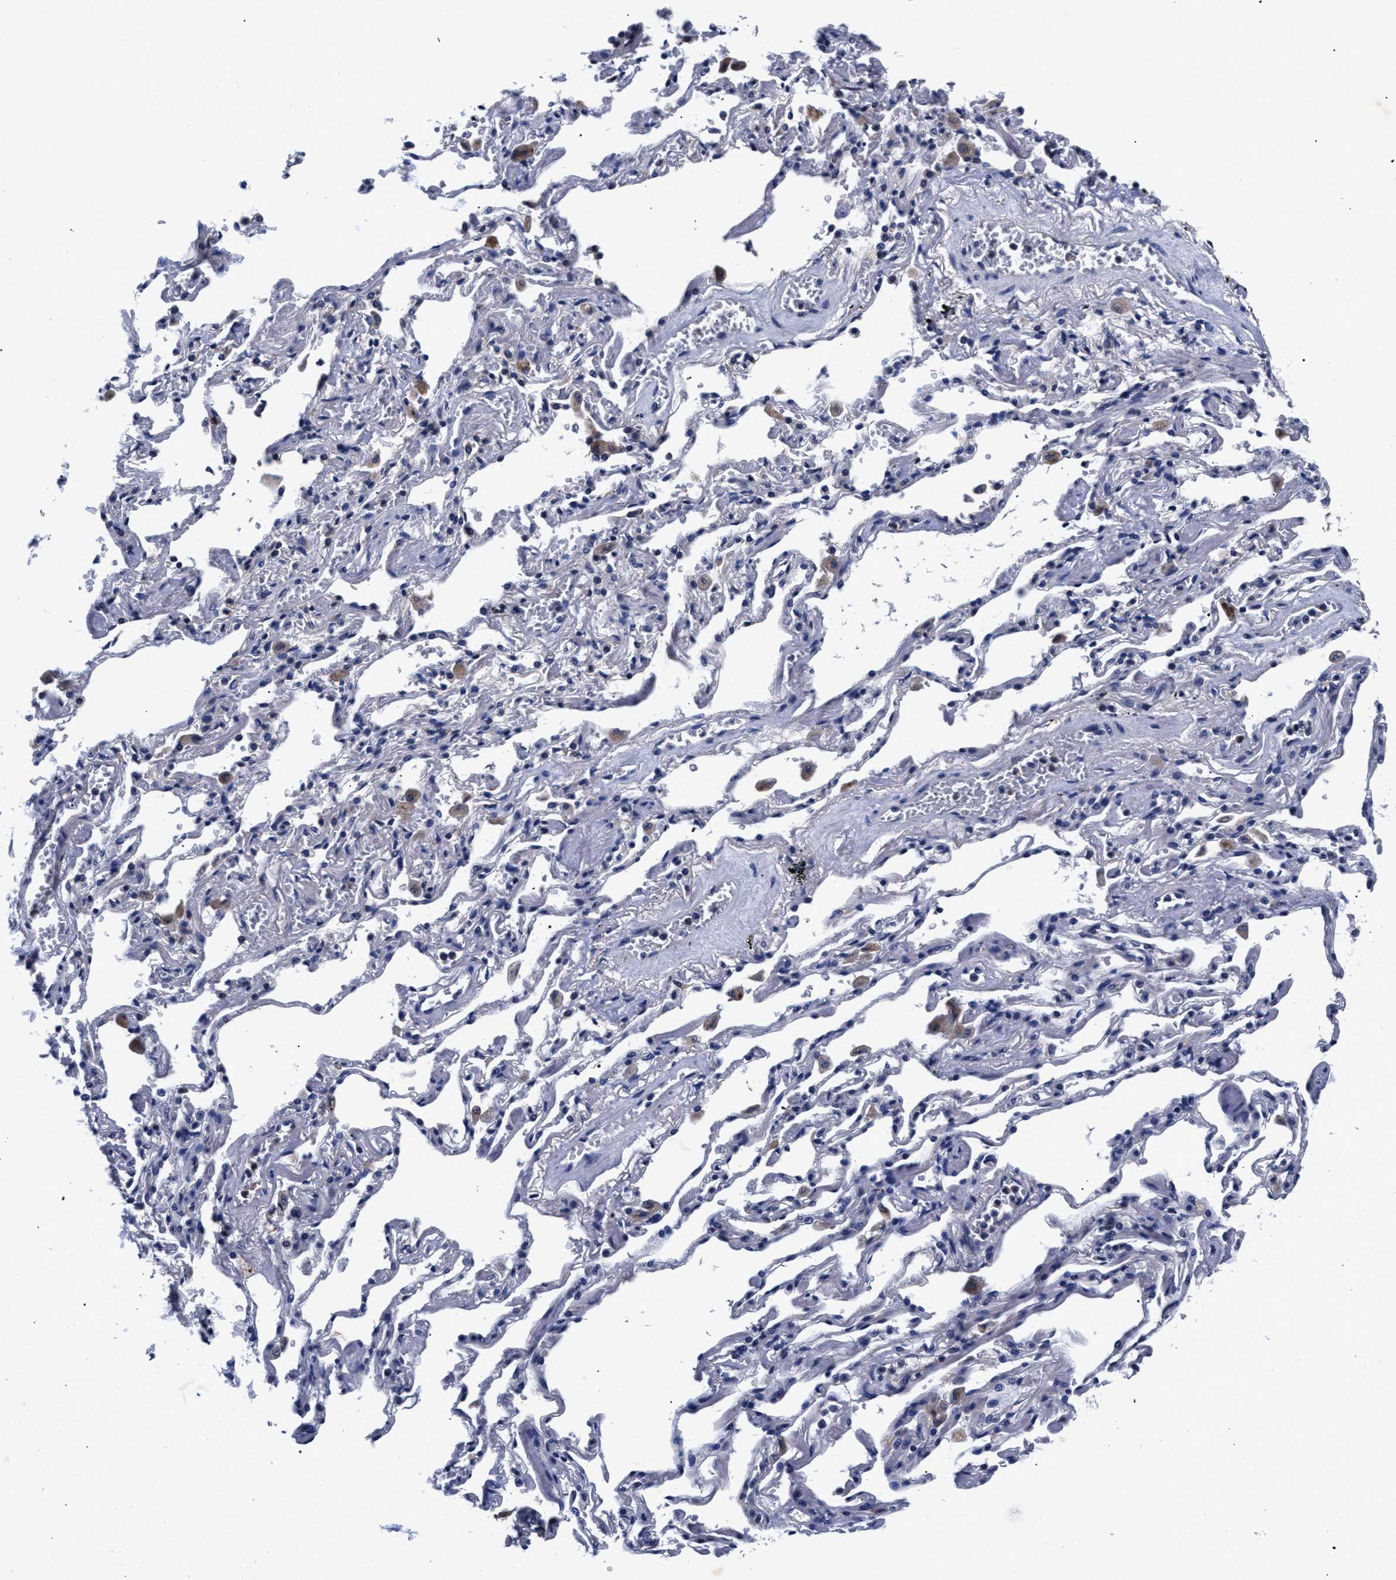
{"staining": {"intensity": "negative", "quantity": "none", "location": "none"}, "tissue": "adipose tissue", "cell_type": "Adipocytes", "image_type": "normal", "snomed": [{"axis": "morphology", "description": "Normal tissue, NOS"}, {"axis": "topography", "description": "Cartilage tissue"}, {"axis": "topography", "description": "Lung"}], "caption": "The immunohistochemistry (IHC) photomicrograph has no significant expression in adipocytes of adipose tissue. The staining was performed using DAB to visualize the protein expression in brown, while the nuclei were stained in blue with hematoxylin (Magnification: 20x).", "gene": "HSD17B14", "patient": {"sex": "female", "age": 77}}